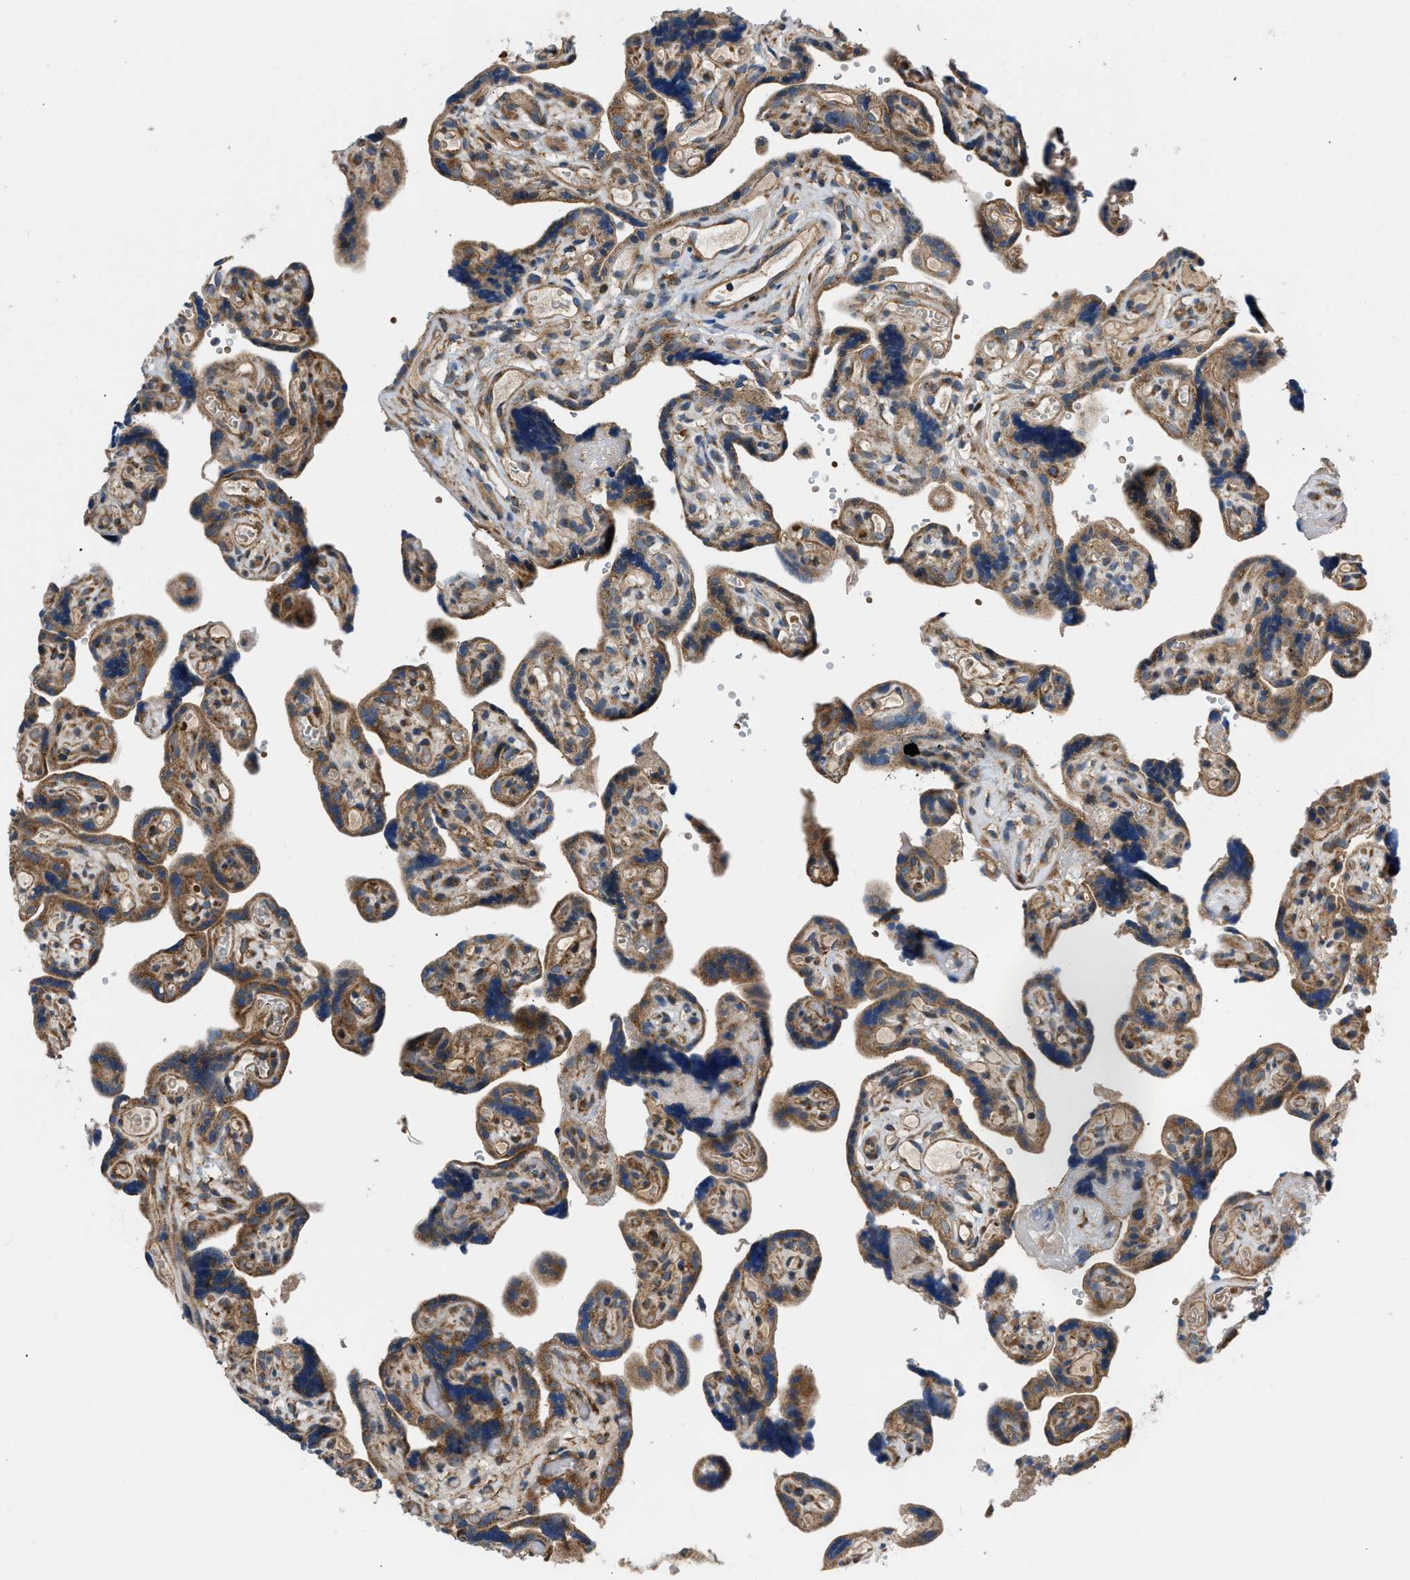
{"staining": {"intensity": "strong", "quantity": ">75%", "location": "cytoplasmic/membranous"}, "tissue": "placenta", "cell_type": "Decidual cells", "image_type": "normal", "snomed": [{"axis": "morphology", "description": "Normal tissue, NOS"}, {"axis": "topography", "description": "Placenta"}], "caption": "High-power microscopy captured an immunohistochemistry (IHC) histopathology image of unremarkable placenta, revealing strong cytoplasmic/membranous staining in approximately >75% of decidual cells.", "gene": "OPTN", "patient": {"sex": "female", "age": 30}}